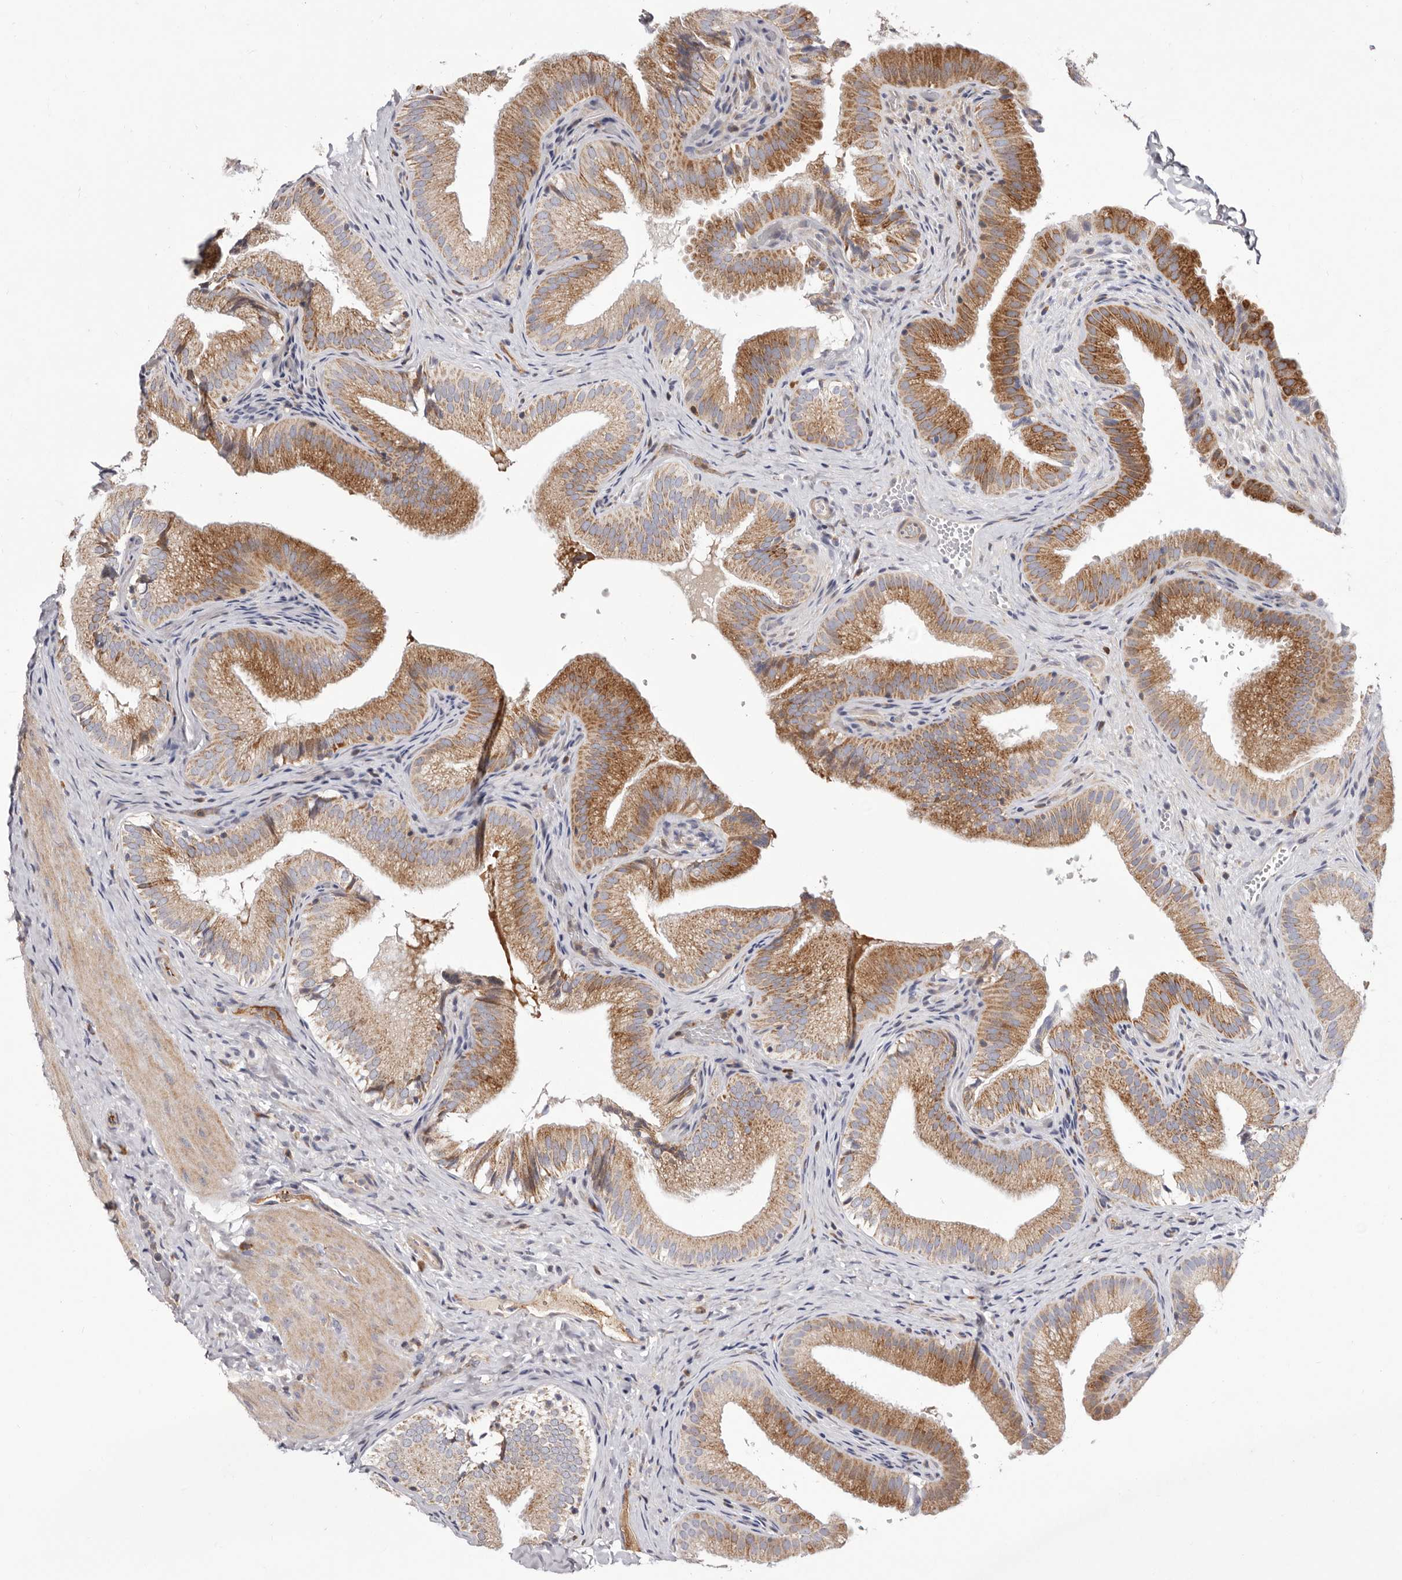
{"staining": {"intensity": "moderate", "quantity": ">75%", "location": "cytoplasmic/membranous"}, "tissue": "gallbladder", "cell_type": "Glandular cells", "image_type": "normal", "snomed": [{"axis": "morphology", "description": "Normal tissue, NOS"}, {"axis": "topography", "description": "Gallbladder"}], "caption": "Protein expression analysis of unremarkable human gallbladder reveals moderate cytoplasmic/membranous positivity in about >75% of glandular cells.", "gene": "NUBPL", "patient": {"sex": "female", "age": 30}}